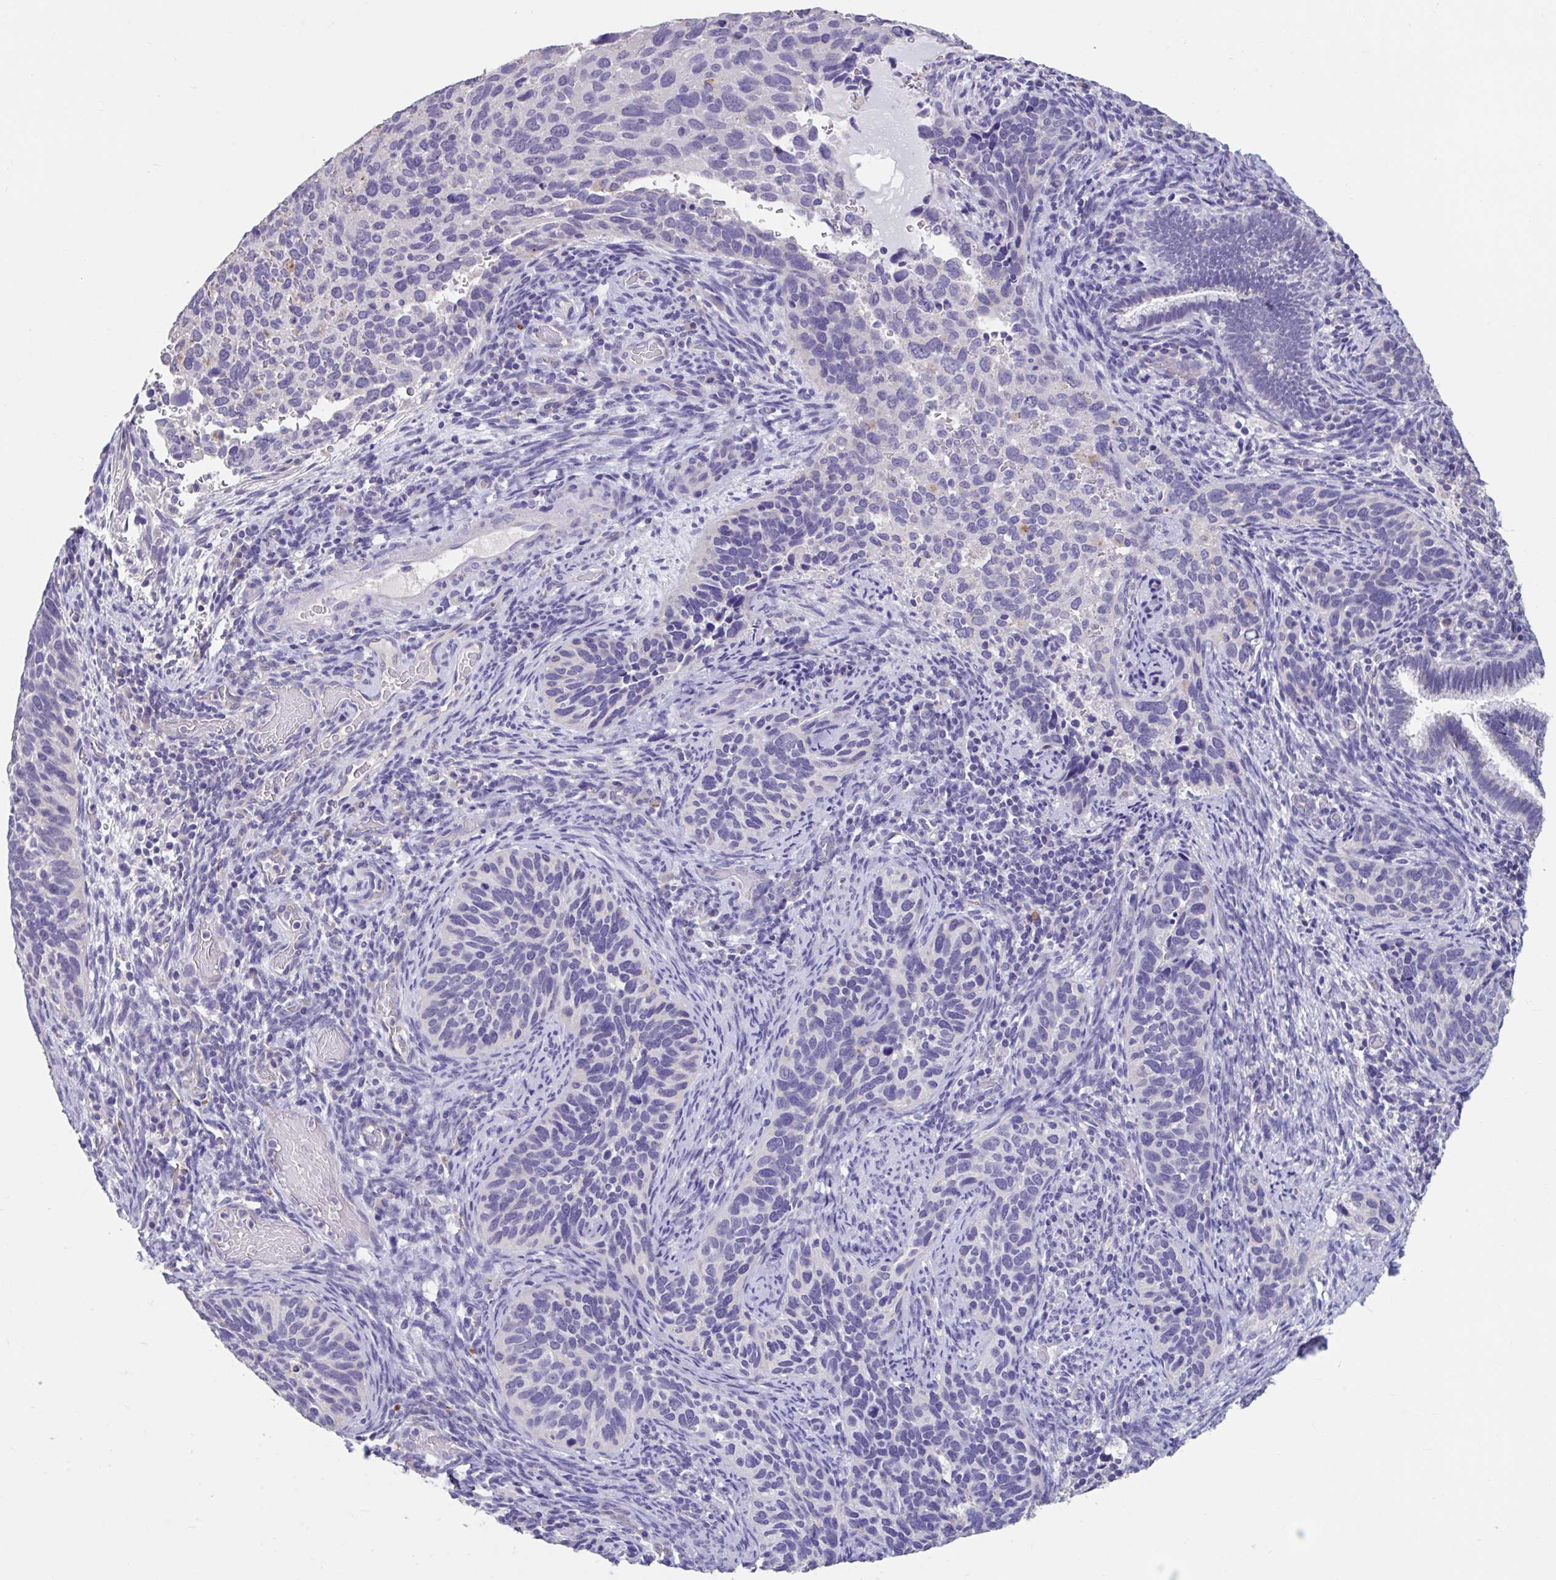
{"staining": {"intensity": "negative", "quantity": "none", "location": "none"}, "tissue": "cervical cancer", "cell_type": "Tumor cells", "image_type": "cancer", "snomed": [{"axis": "morphology", "description": "Squamous cell carcinoma, NOS"}, {"axis": "topography", "description": "Cervix"}], "caption": "Photomicrograph shows no significant protein staining in tumor cells of cervical squamous cell carcinoma.", "gene": "GPR162", "patient": {"sex": "female", "age": 51}}